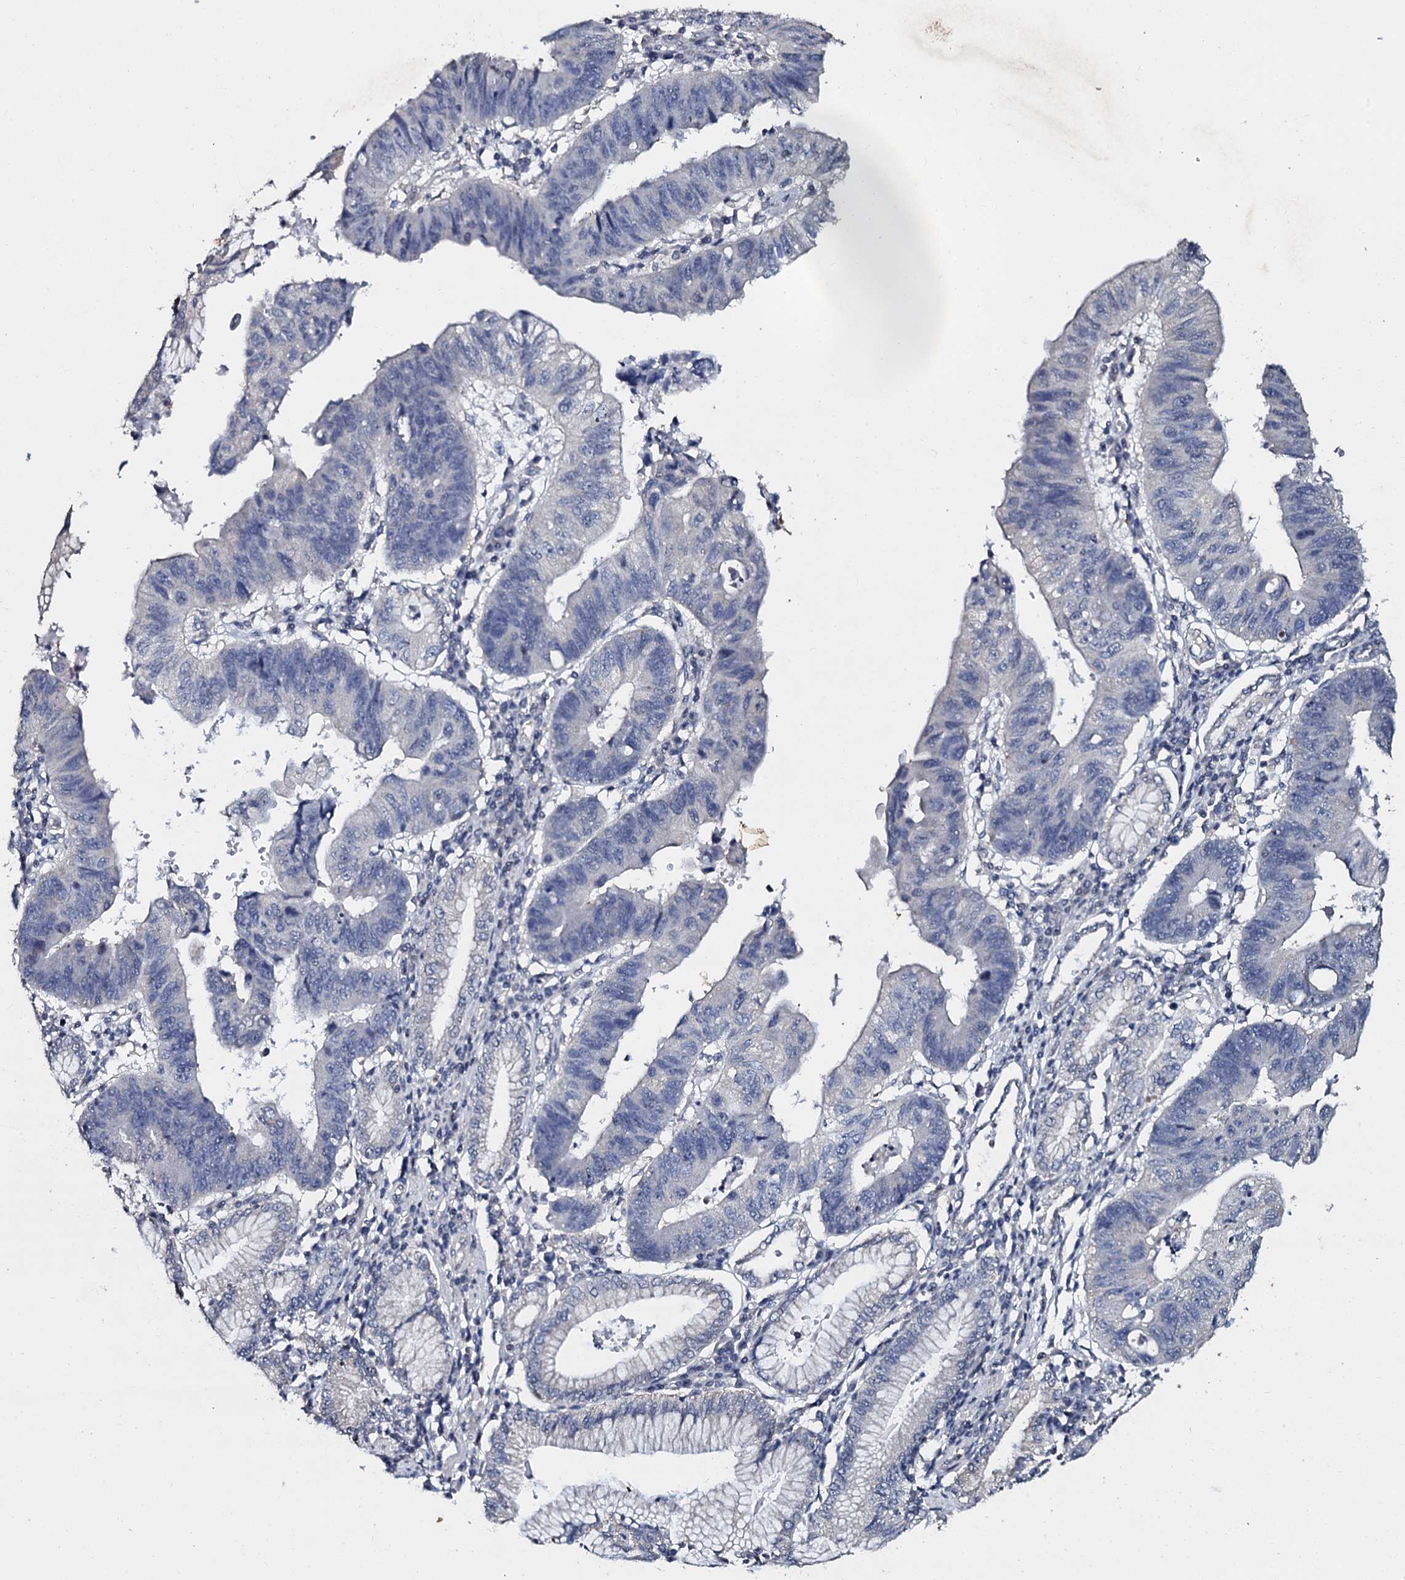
{"staining": {"intensity": "negative", "quantity": "none", "location": "none"}, "tissue": "stomach cancer", "cell_type": "Tumor cells", "image_type": "cancer", "snomed": [{"axis": "morphology", "description": "Adenocarcinoma, NOS"}, {"axis": "topography", "description": "Stomach"}], "caption": "Immunohistochemical staining of stomach adenocarcinoma exhibits no significant expression in tumor cells.", "gene": "SLC37A4", "patient": {"sex": "male", "age": 59}}